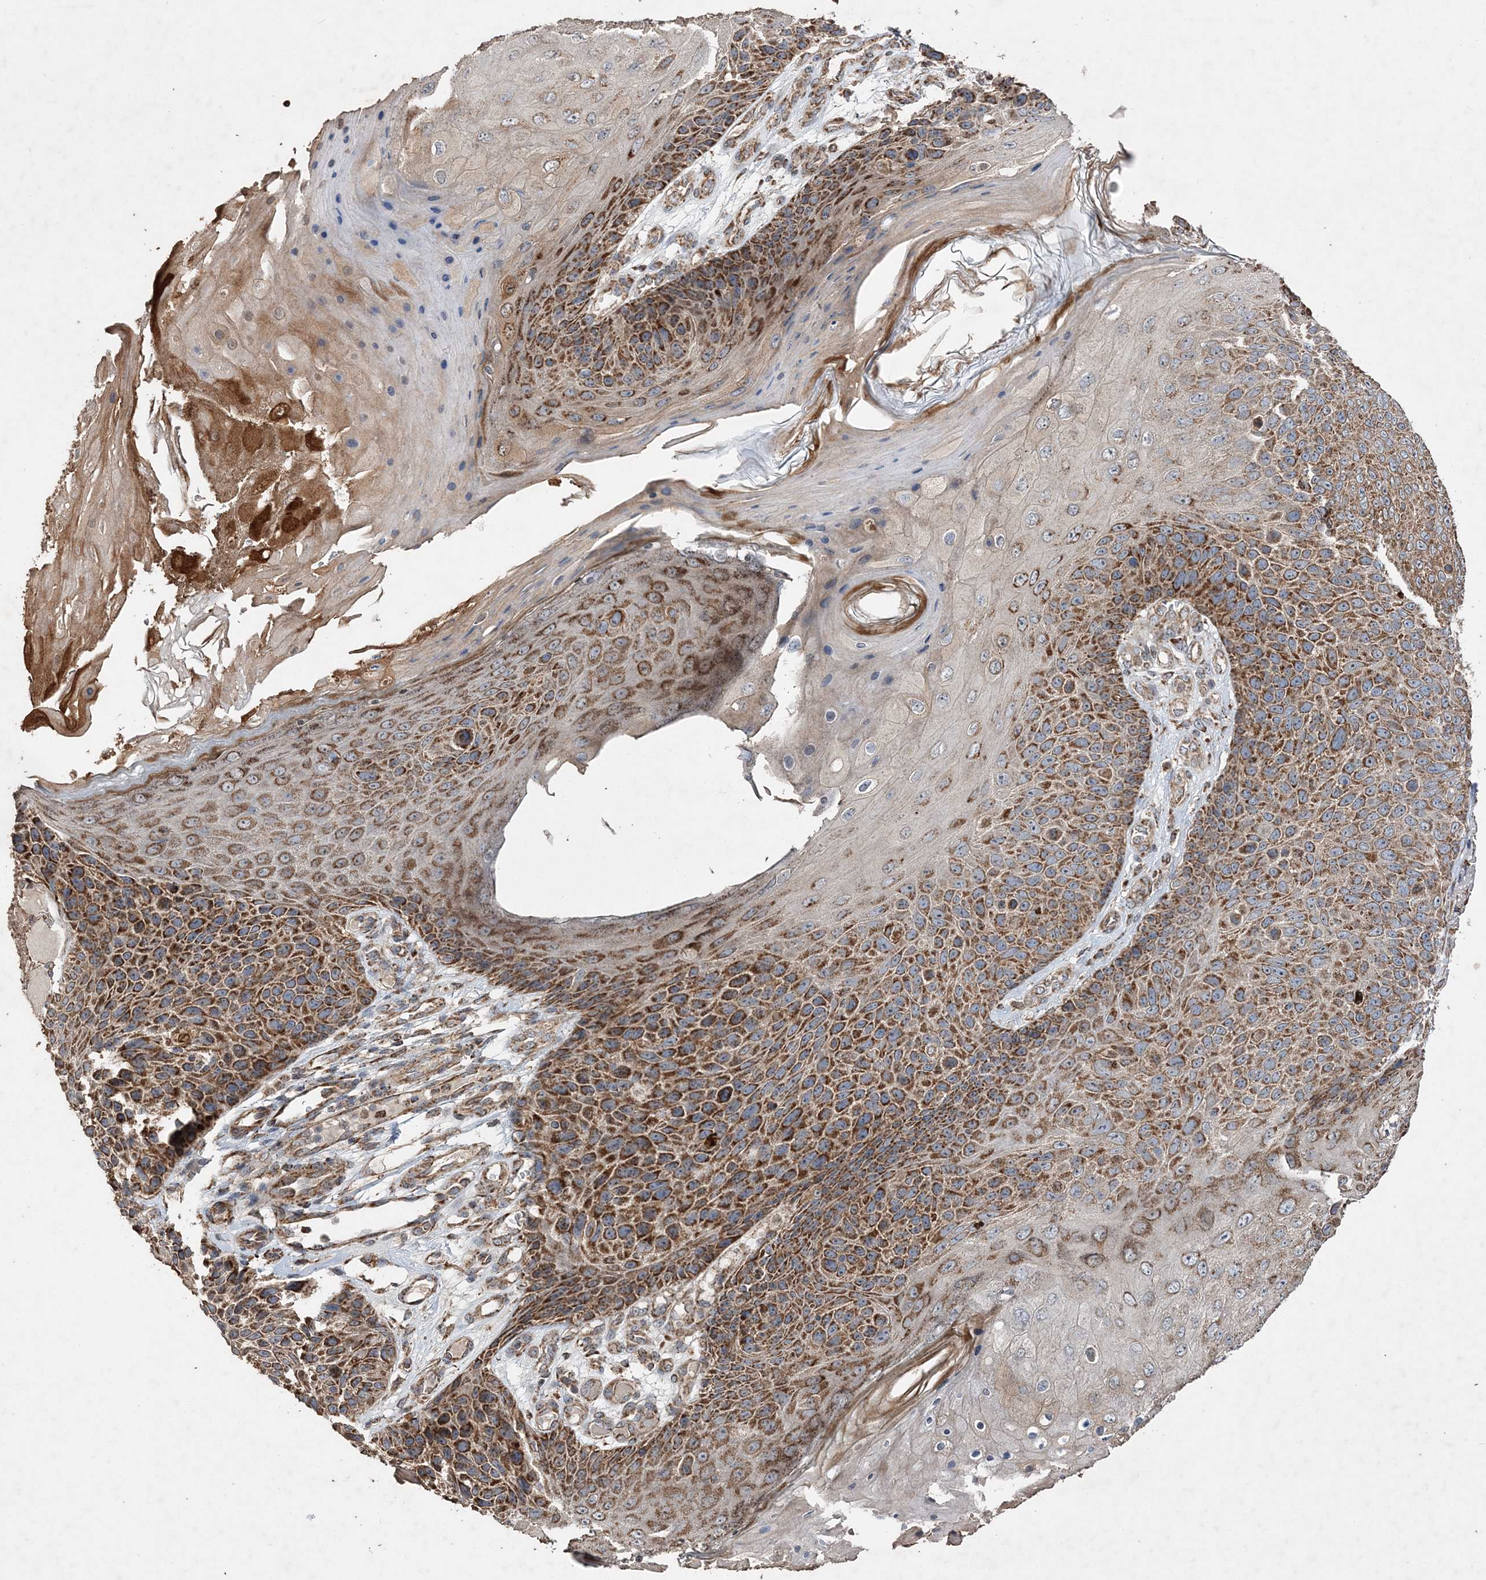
{"staining": {"intensity": "moderate", "quantity": "25%-75%", "location": "cytoplasmic/membranous"}, "tissue": "skin cancer", "cell_type": "Tumor cells", "image_type": "cancer", "snomed": [{"axis": "morphology", "description": "Squamous cell carcinoma, NOS"}, {"axis": "topography", "description": "Skin"}], "caption": "Immunohistochemistry photomicrograph of neoplastic tissue: human skin cancer (squamous cell carcinoma) stained using immunohistochemistry exhibits medium levels of moderate protein expression localized specifically in the cytoplasmic/membranous of tumor cells, appearing as a cytoplasmic/membranous brown color.", "gene": "POC5", "patient": {"sex": "female", "age": 88}}